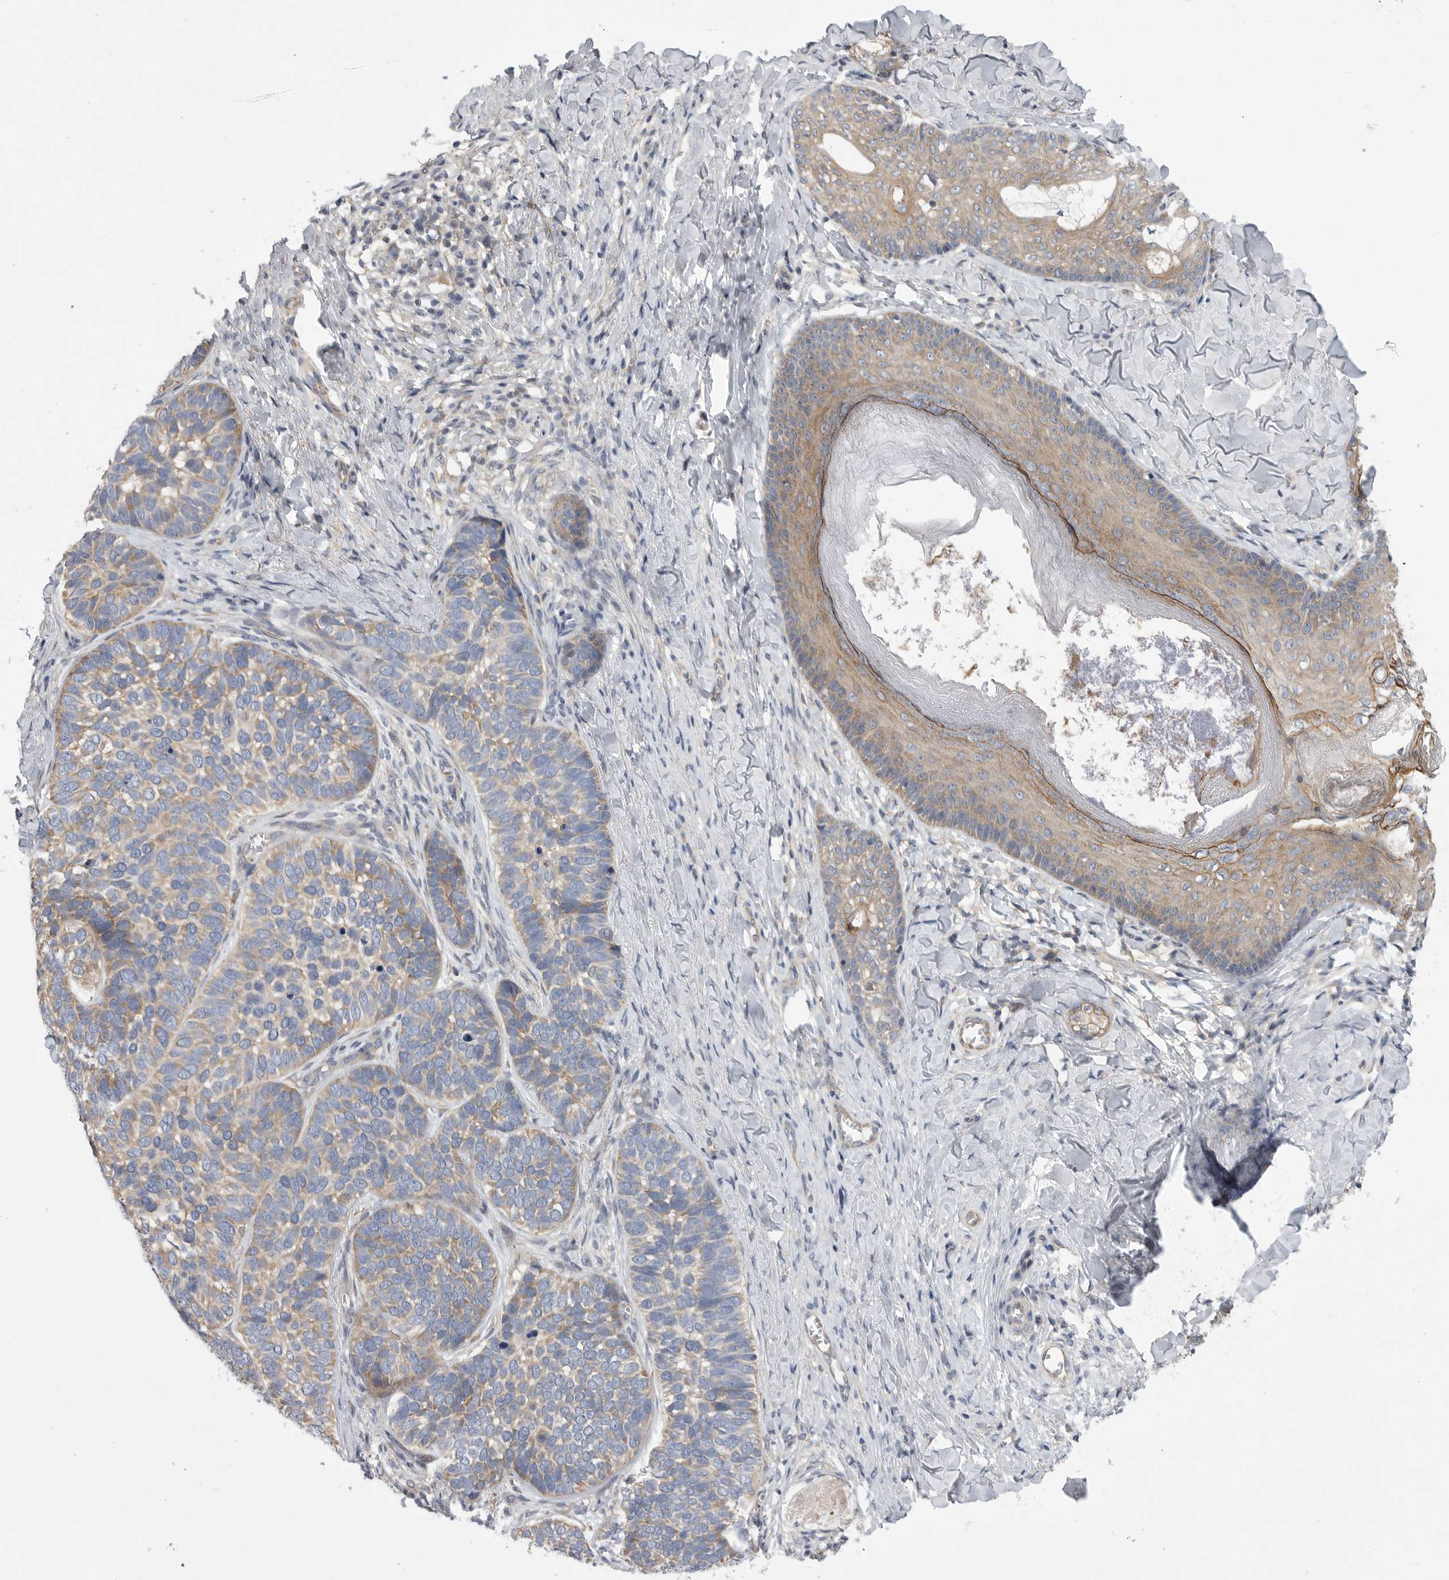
{"staining": {"intensity": "moderate", "quantity": ">75%", "location": "cytoplasmic/membranous"}, "tissue": "skin cancer", "cell_type": "Tumor cells", "image_type": "cancer", "snomed": [{"axis": "morphology", "description": "Basal cell carcinoma"}, {"axis": "topography", "description": "Skin"}], "caption": "Moderate cytoplasmic/membranous expression for a protein is seen in approximately >75% of tumor cells of skin cancer using IHC.", "gene": "FBXO43", "patient": {"sex": "male", "age": 62}}